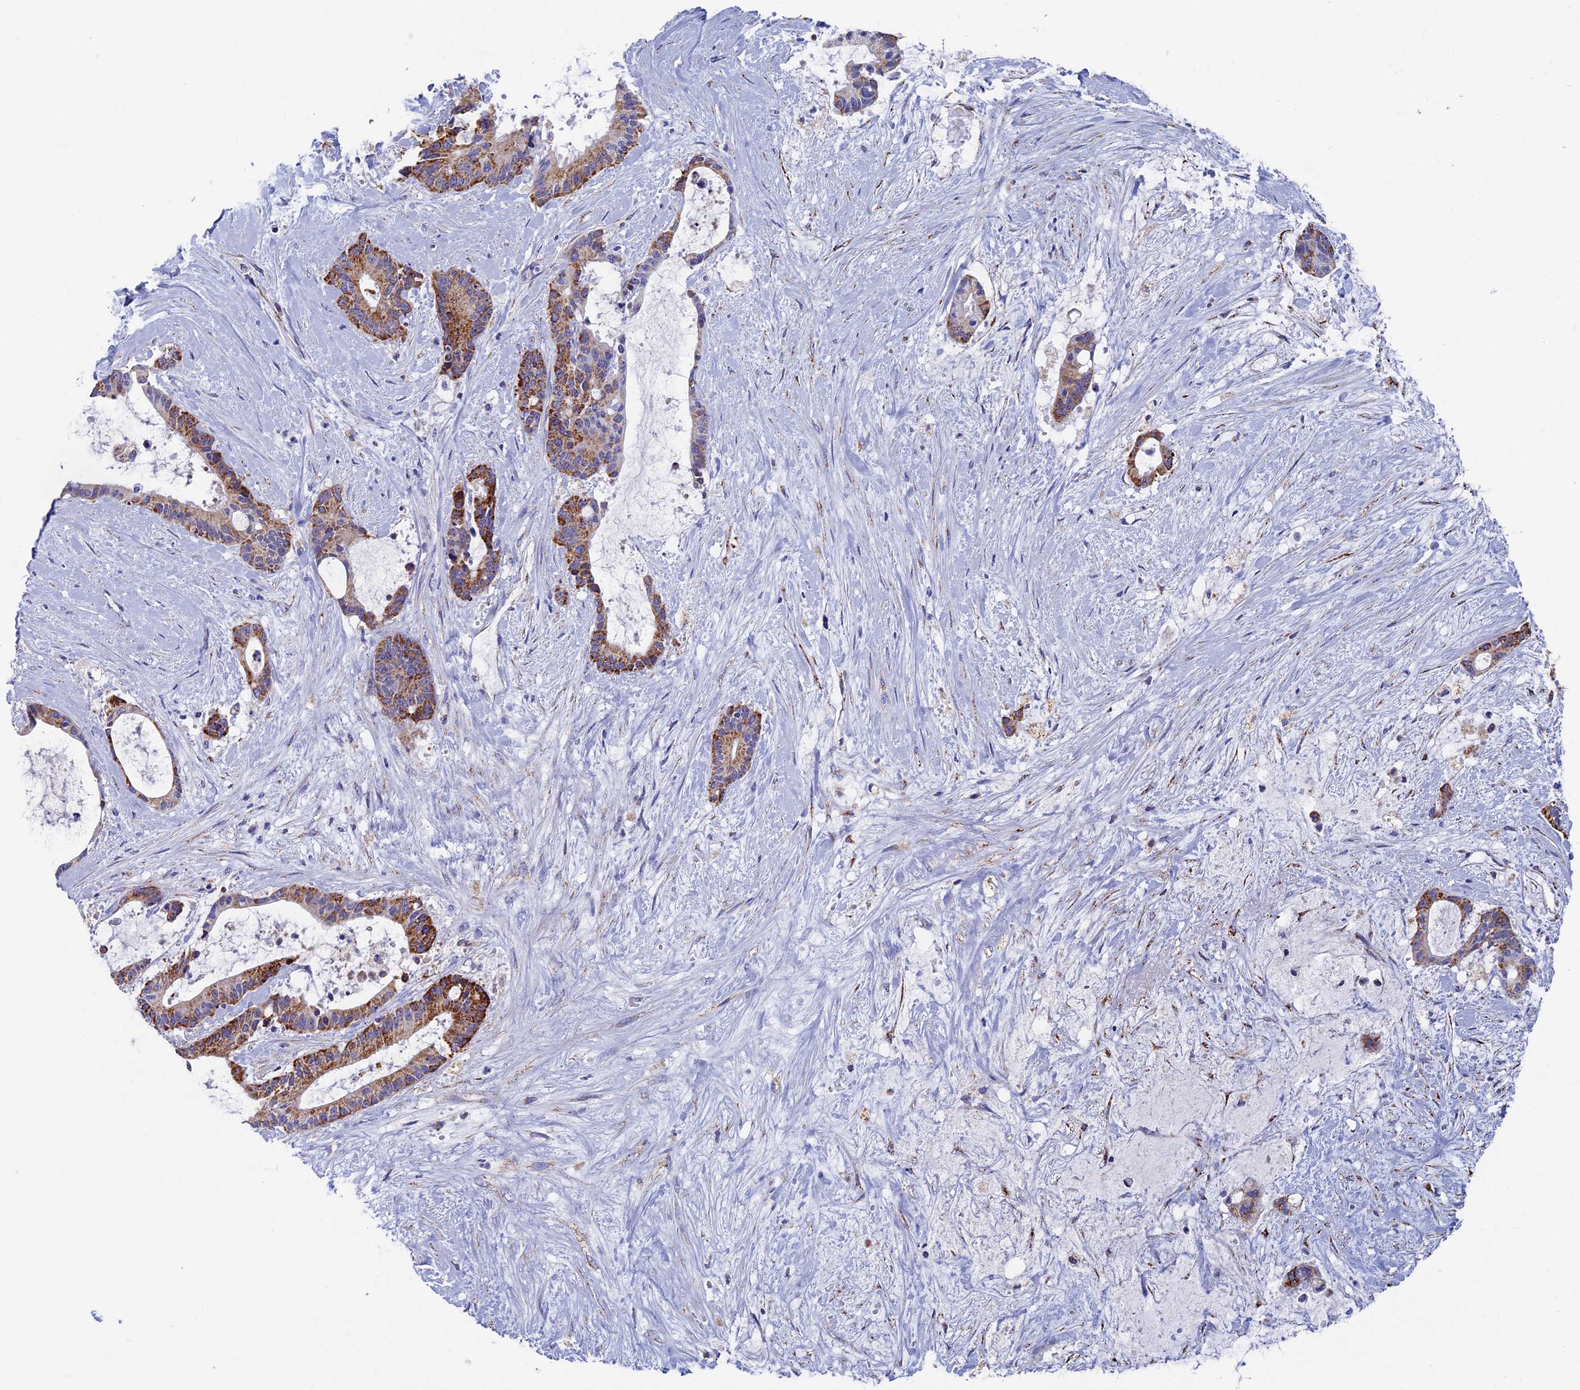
{"staining": {"intensity": "moderate", "quantity": ">75%", "location": "cytoplasmic/membranous"}, "tissue": "liver cancer", "cell_type": "Tumor cells", "image_type": "cancer", "snomed": [{"axis": "morphology", "description": "Normal tissue, NOS"}, {"axis": "morphology", "description": "Cholangiocarcinoma"}, {"axis": "topography", "description": "Liver"}, {"axis": "topography", "description": "Peripheral nerve tissue"}], "caption": "Tumor cells show moderate cytoplasmic/membranous positivity in about >75% of cells in cholangiocarcinoma (liver).", "gene": "OAT", "patient": {"sex": "female", "age": 73}}